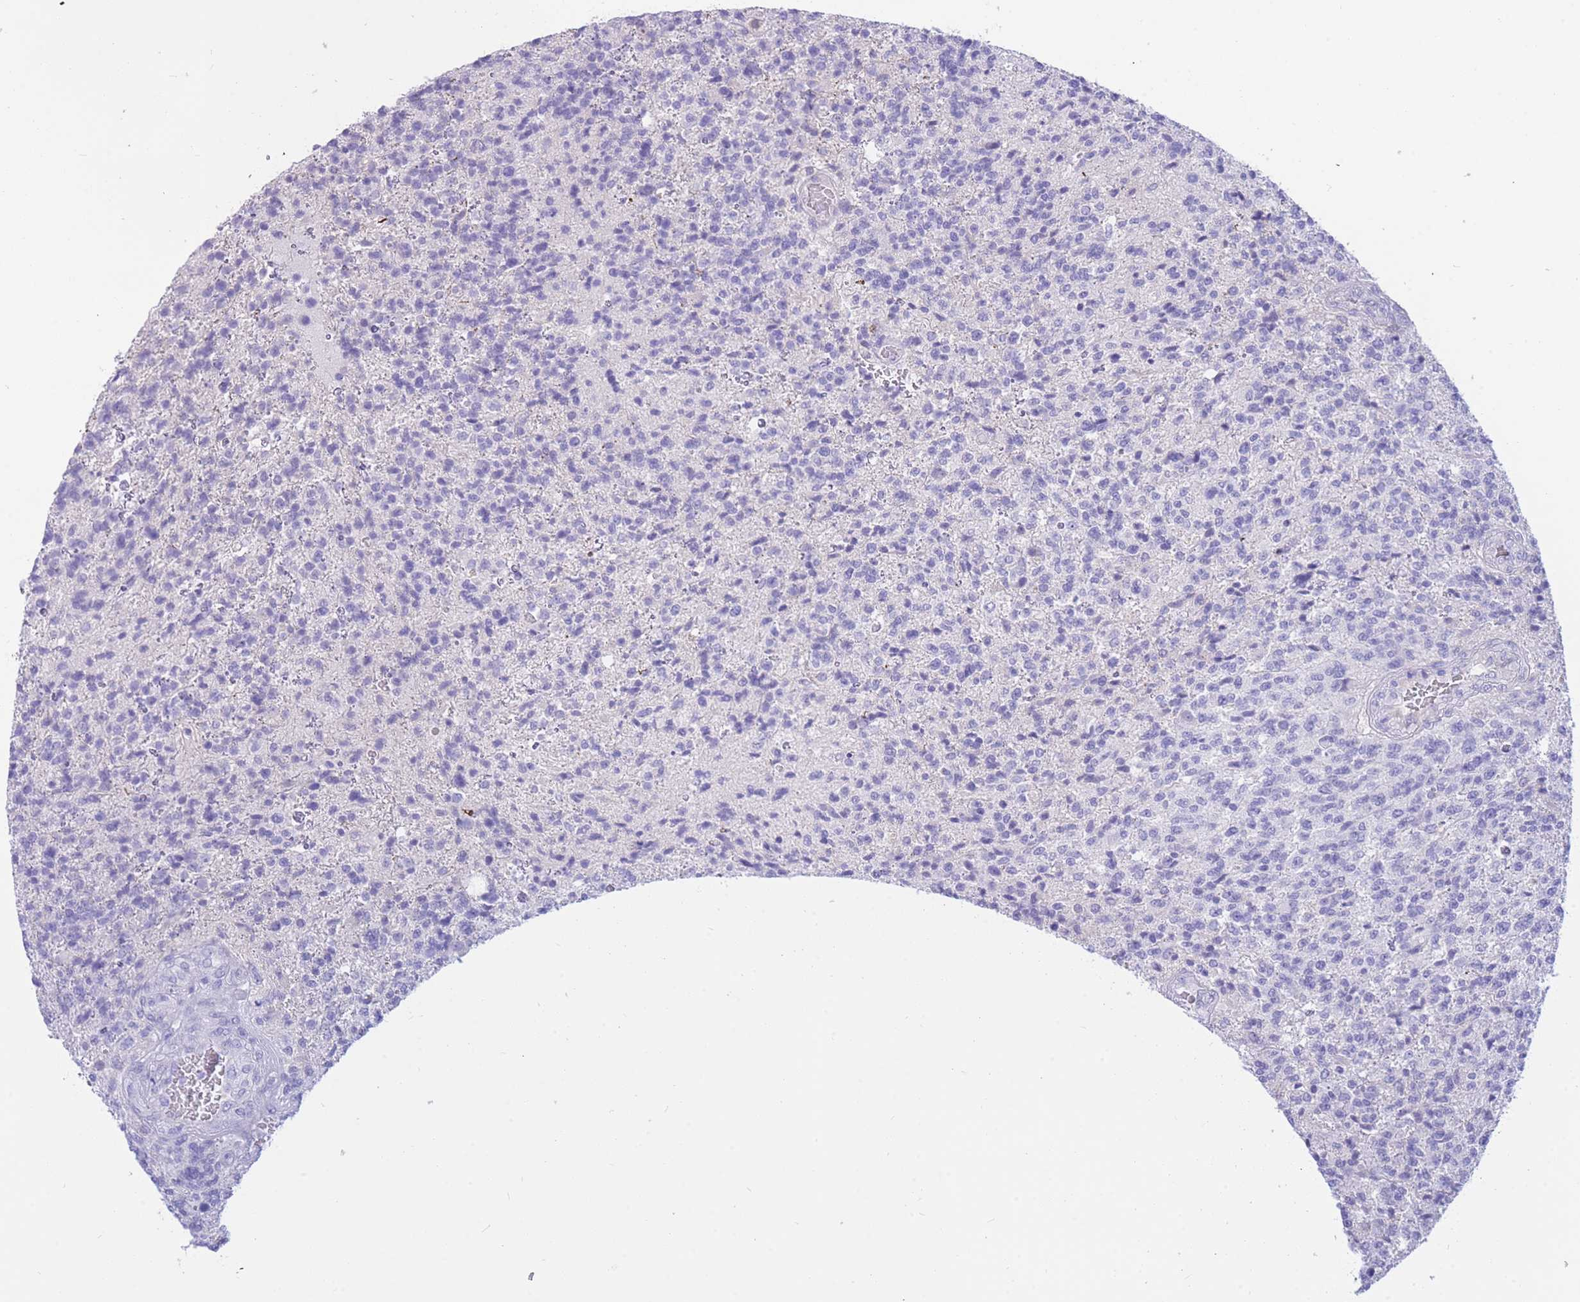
{"staining": {"intensity": "negative", "quantity": "none", "location": "none"}, "tissue": "glioma", "cell_type": "Tumor cells", "image_type": "cancer", "snomed": [{"axis": "morphology", "description": "Glioma, malignant, High grade"}, {"axis": "topography", "description": "Brain"}], "caption": "IHC of high-grade glioma (malignant) reveals no staining in tumor cells.", "gene": "SULT1A1", "patient": {"sex": "male", "age": 56}}